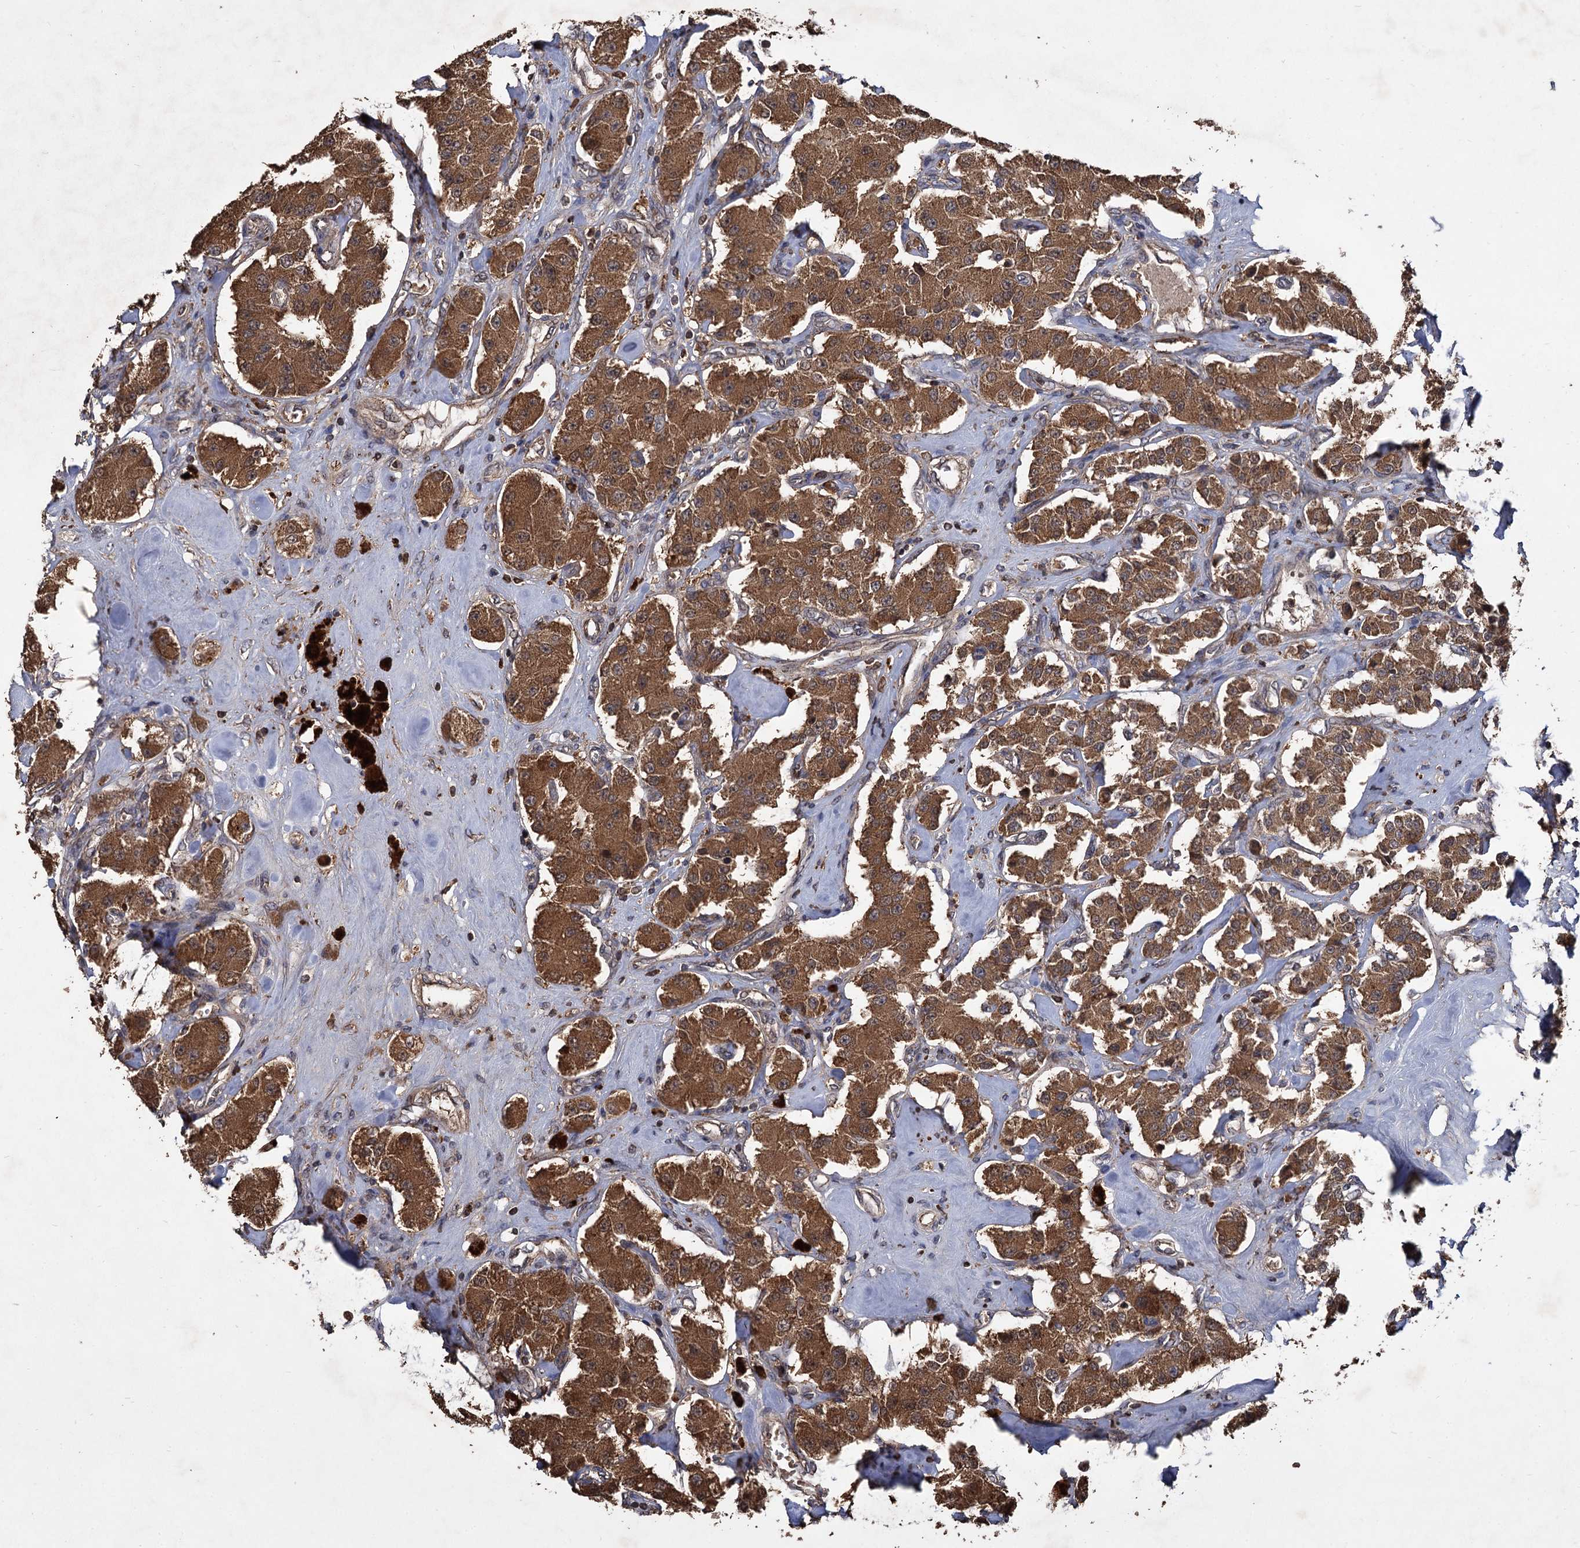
{"staining": {"intensity": "strong", "quantity": ">75%", "location": "cytoplasmic/membranous"}, "tissue": "carcinoid", "cell_type": "Tumor cells", "image_type": "cancer", "snomed": [{"axis": "morphology", "description": "Carcinoid, malignant, NOS"}, {"axis": "topography", "description": "Pancreas"}], "caption": "Immunohistochemical staining of carcinoid reveals high levels of strong cytoplasmic/membranous positivity in approximately >75% of tumor cells. The staining was performed using DAB, with brown indicating positive protein expression. Nuclei are stained blue with hematoxylin.", "gene": "GCLC", "patient": {"sex": "male", "age": 41}}